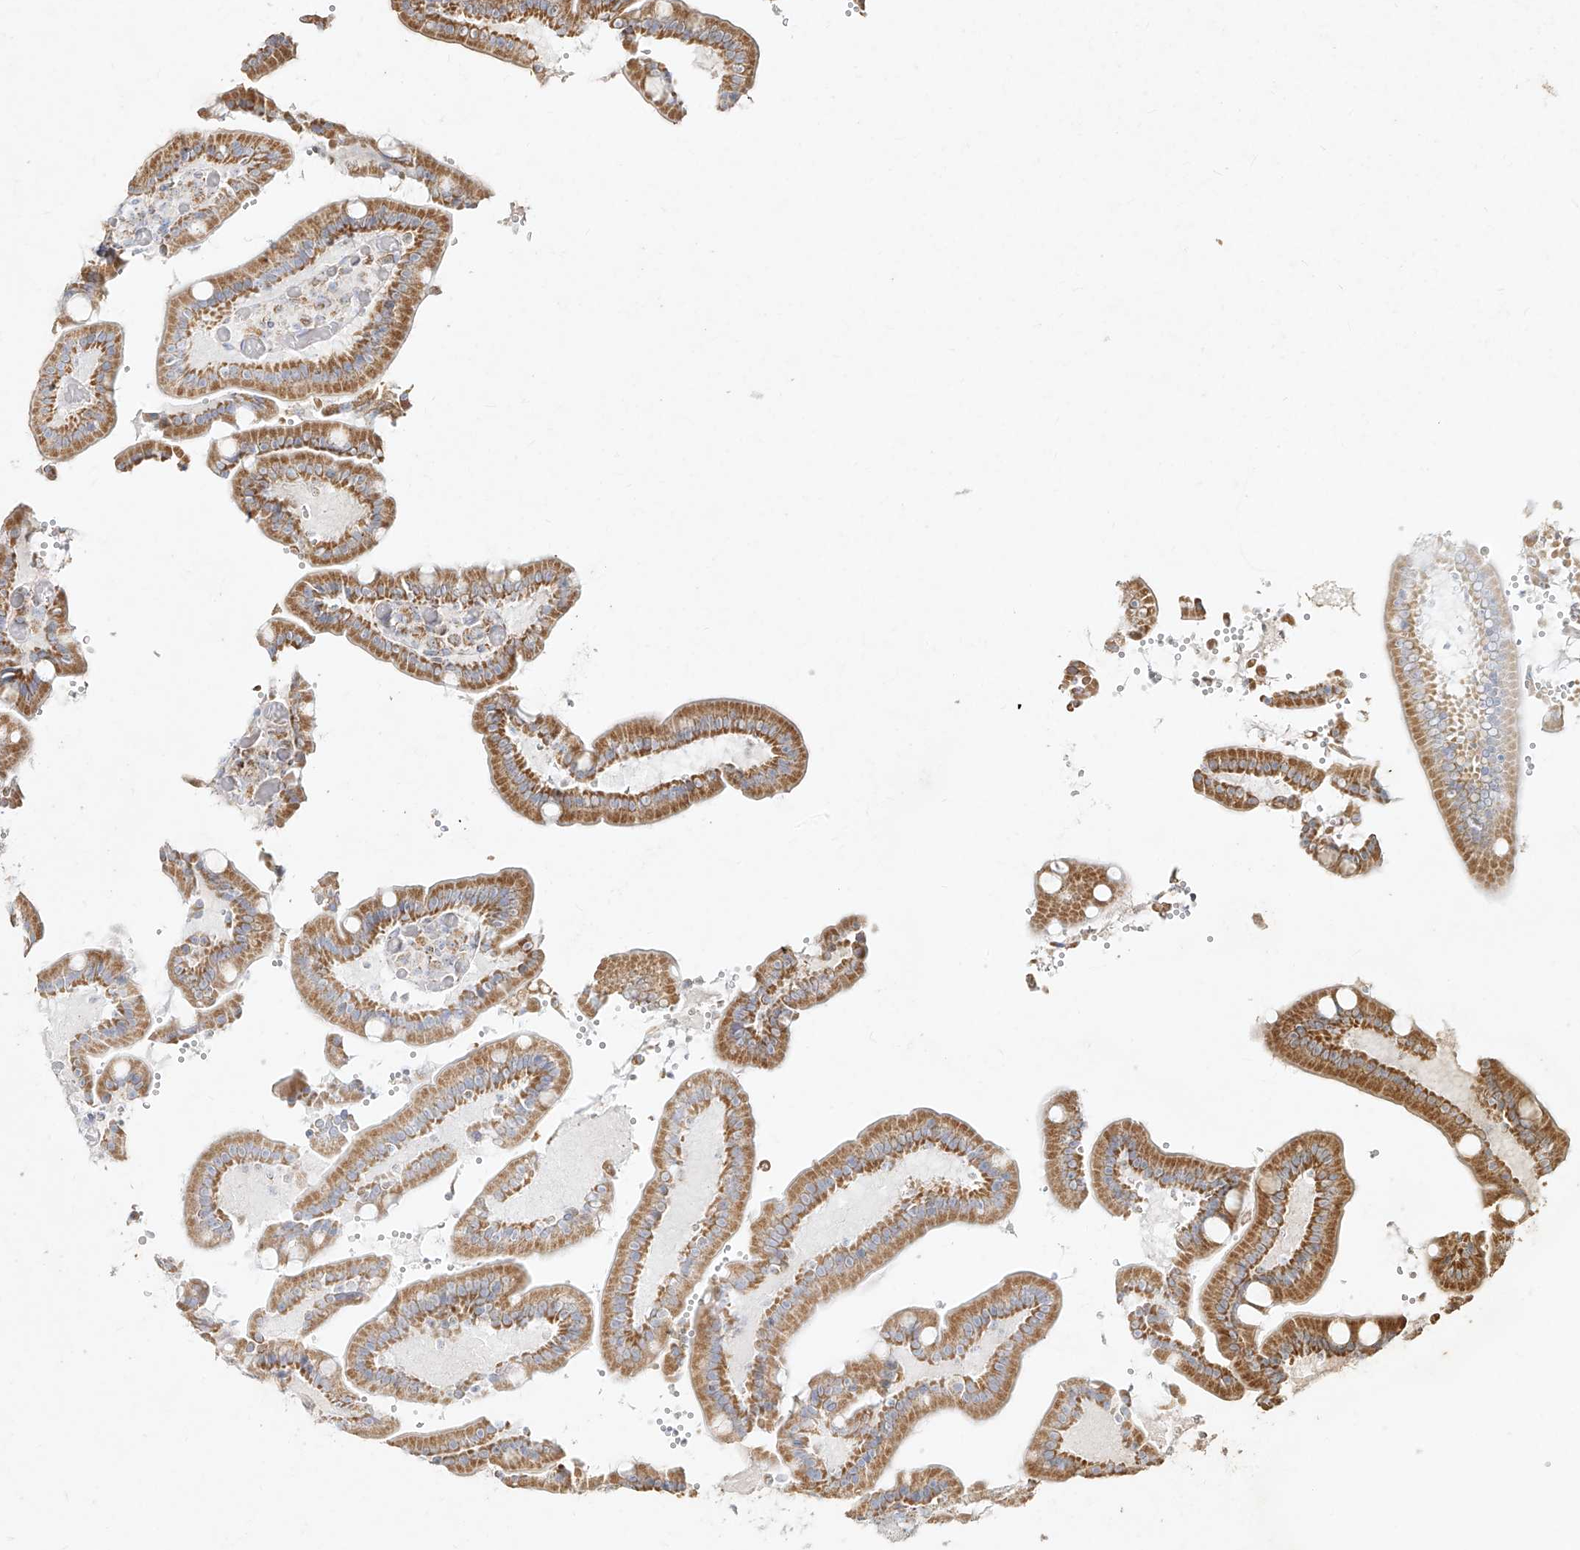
{"staining": {"intensity": "moderate", "quantity": "25%-75%", "location": "cytoplasmic/membranous"}, "tissue": "duodenum", "cell_type": "Glandular cells", "image_type": "normal", "snomed": [{"axis": "morphology", "description": "Normal tissue, NOS"}, {"axis": "topography", "description": "Duodenum"}], "caption": "Protein staining of unremarkable duodenum exhibits moderate cytoplasmic/membranous positivity in approximately 25%-75% of glandular cells. (Brightfield microscopy of DAB IHC at high magnification).", "gene": "MTX2", "patient": {"sex": "female", "age": 62}}